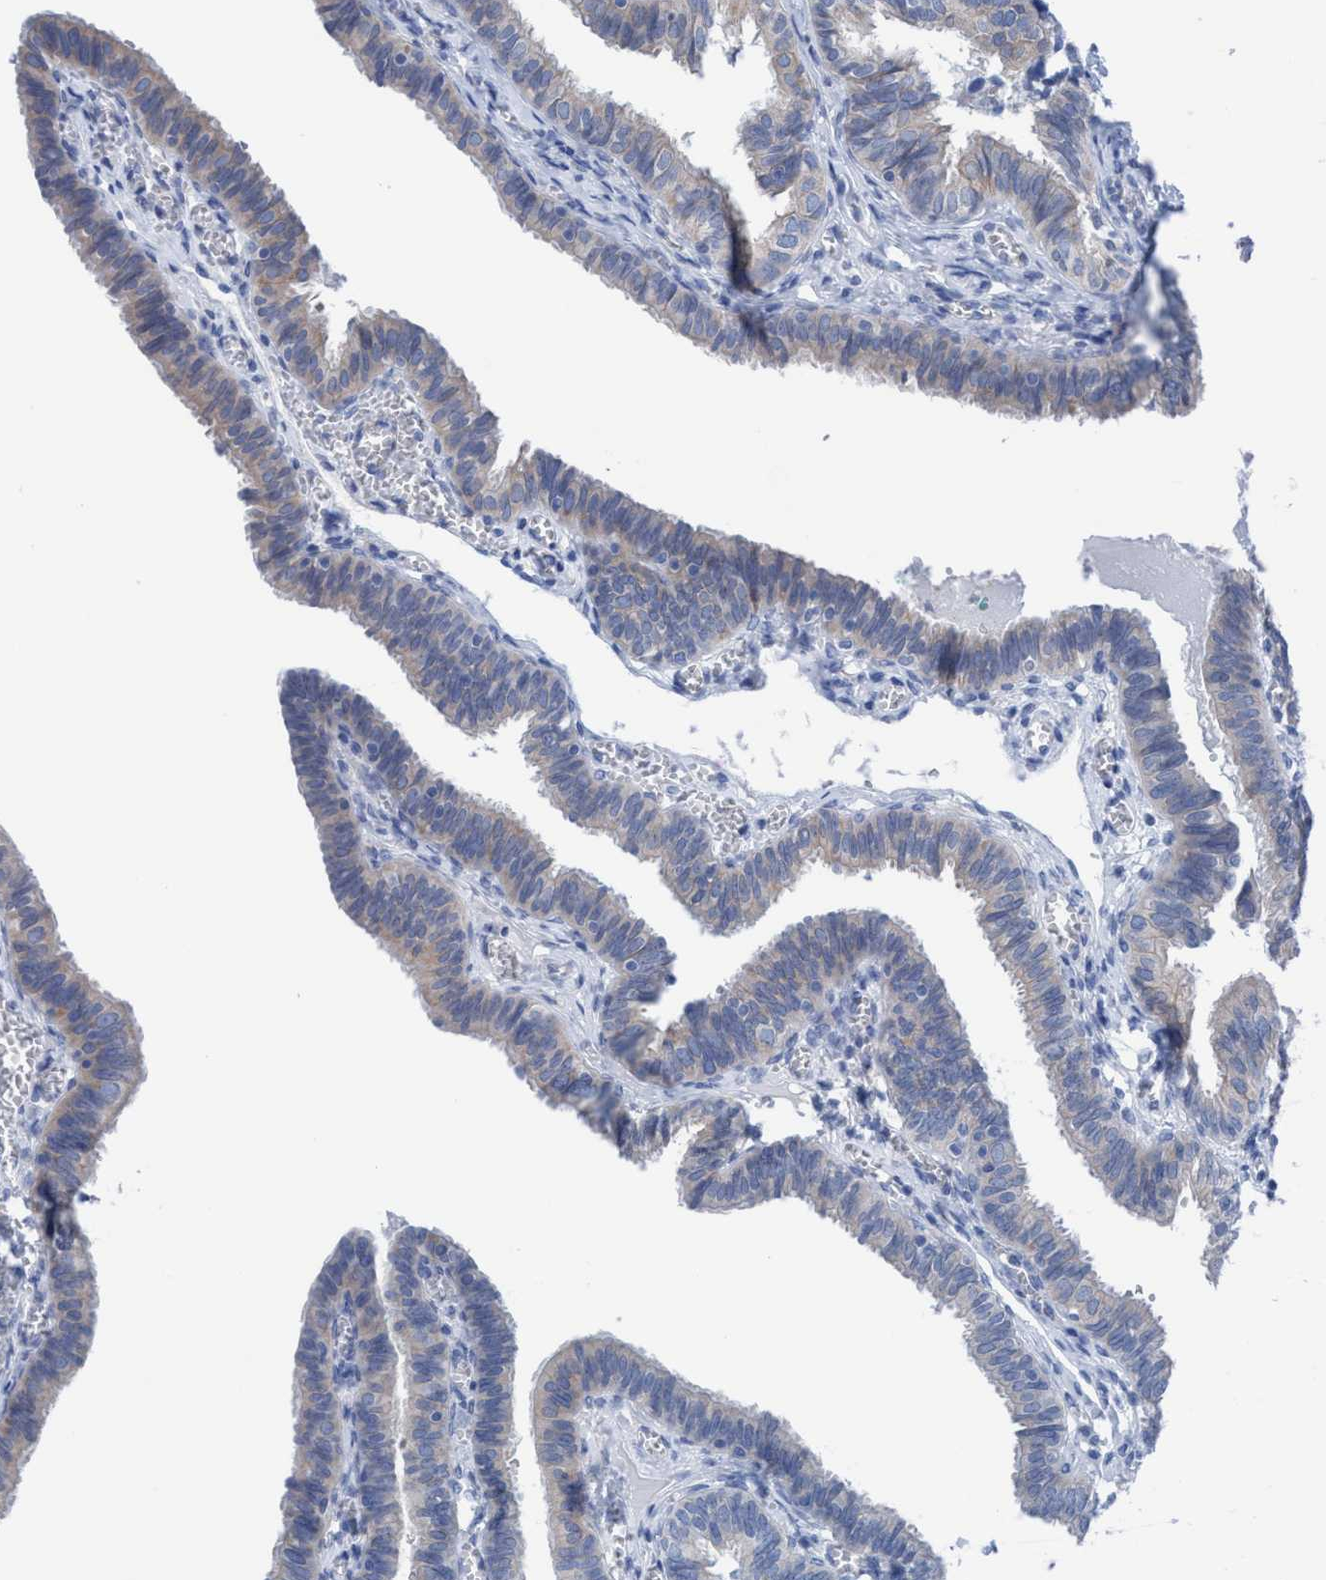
{"staining": {"intensity": "weak", "quantity": "25%-75%", "location": "cytoplasmic/membranous"}, "tissue": "fallopian tube", "cell_type": "Glandular cells", "image_type": "normal", "snomed": [{"axis": "morphology", "description": "Normal tissue, NOS"}, {"axis": "topography", "description": "Fallopian tube"}], "caption": "This micrograph displays normal fallopian tube stained with immunohistochemistry (IHC) to label a protein in brown. The cytoplasmic/membranous of glandular cells show weak positivity for the protein. Nuclei are counter-stained blue.", "gene": "RSAD1", "patient": {"sex": "female", "age": 46}}